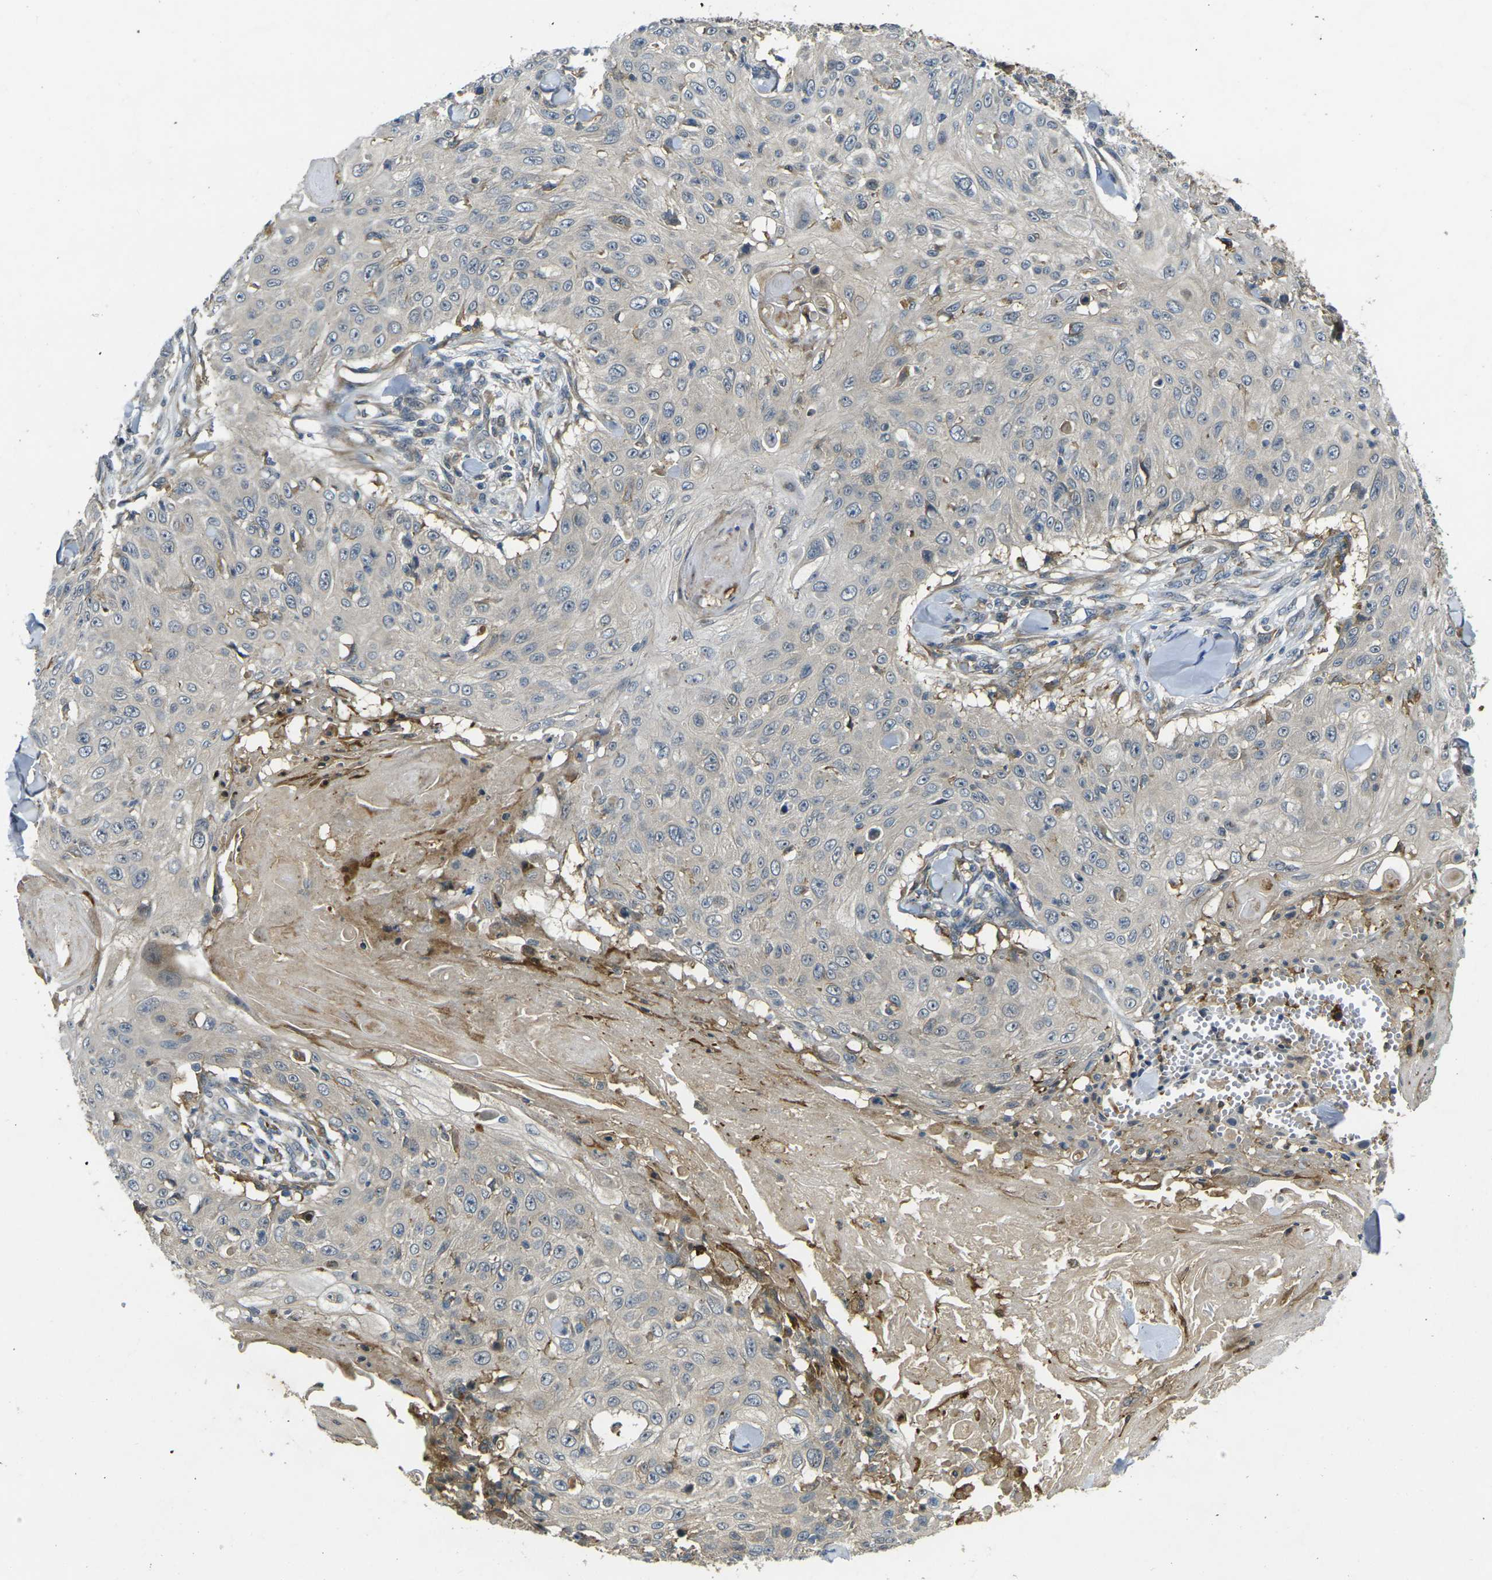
{"staining": {"intensity": "weak", "quantity": ">75%", "location": "cytoplasmic/membranous"}, "tissue": "skin cancer", "cell_type": "Tumor cells", "image_type": "cancer", "snomed": [{"axis": "morphology", "description": "Squamous cell carcinoma, NOS"}, {"axis": "topography", "description": "Skin"}], "caption": "There is low levels of weak cytoplasmic/membranous expression in tumor cells of skin cancer (squamous cell carcinoma), as demonstrated by immunohistochemical staining (brown color).", "gene": "PIGL", "patient": {"sex": "male", "age": 86}}